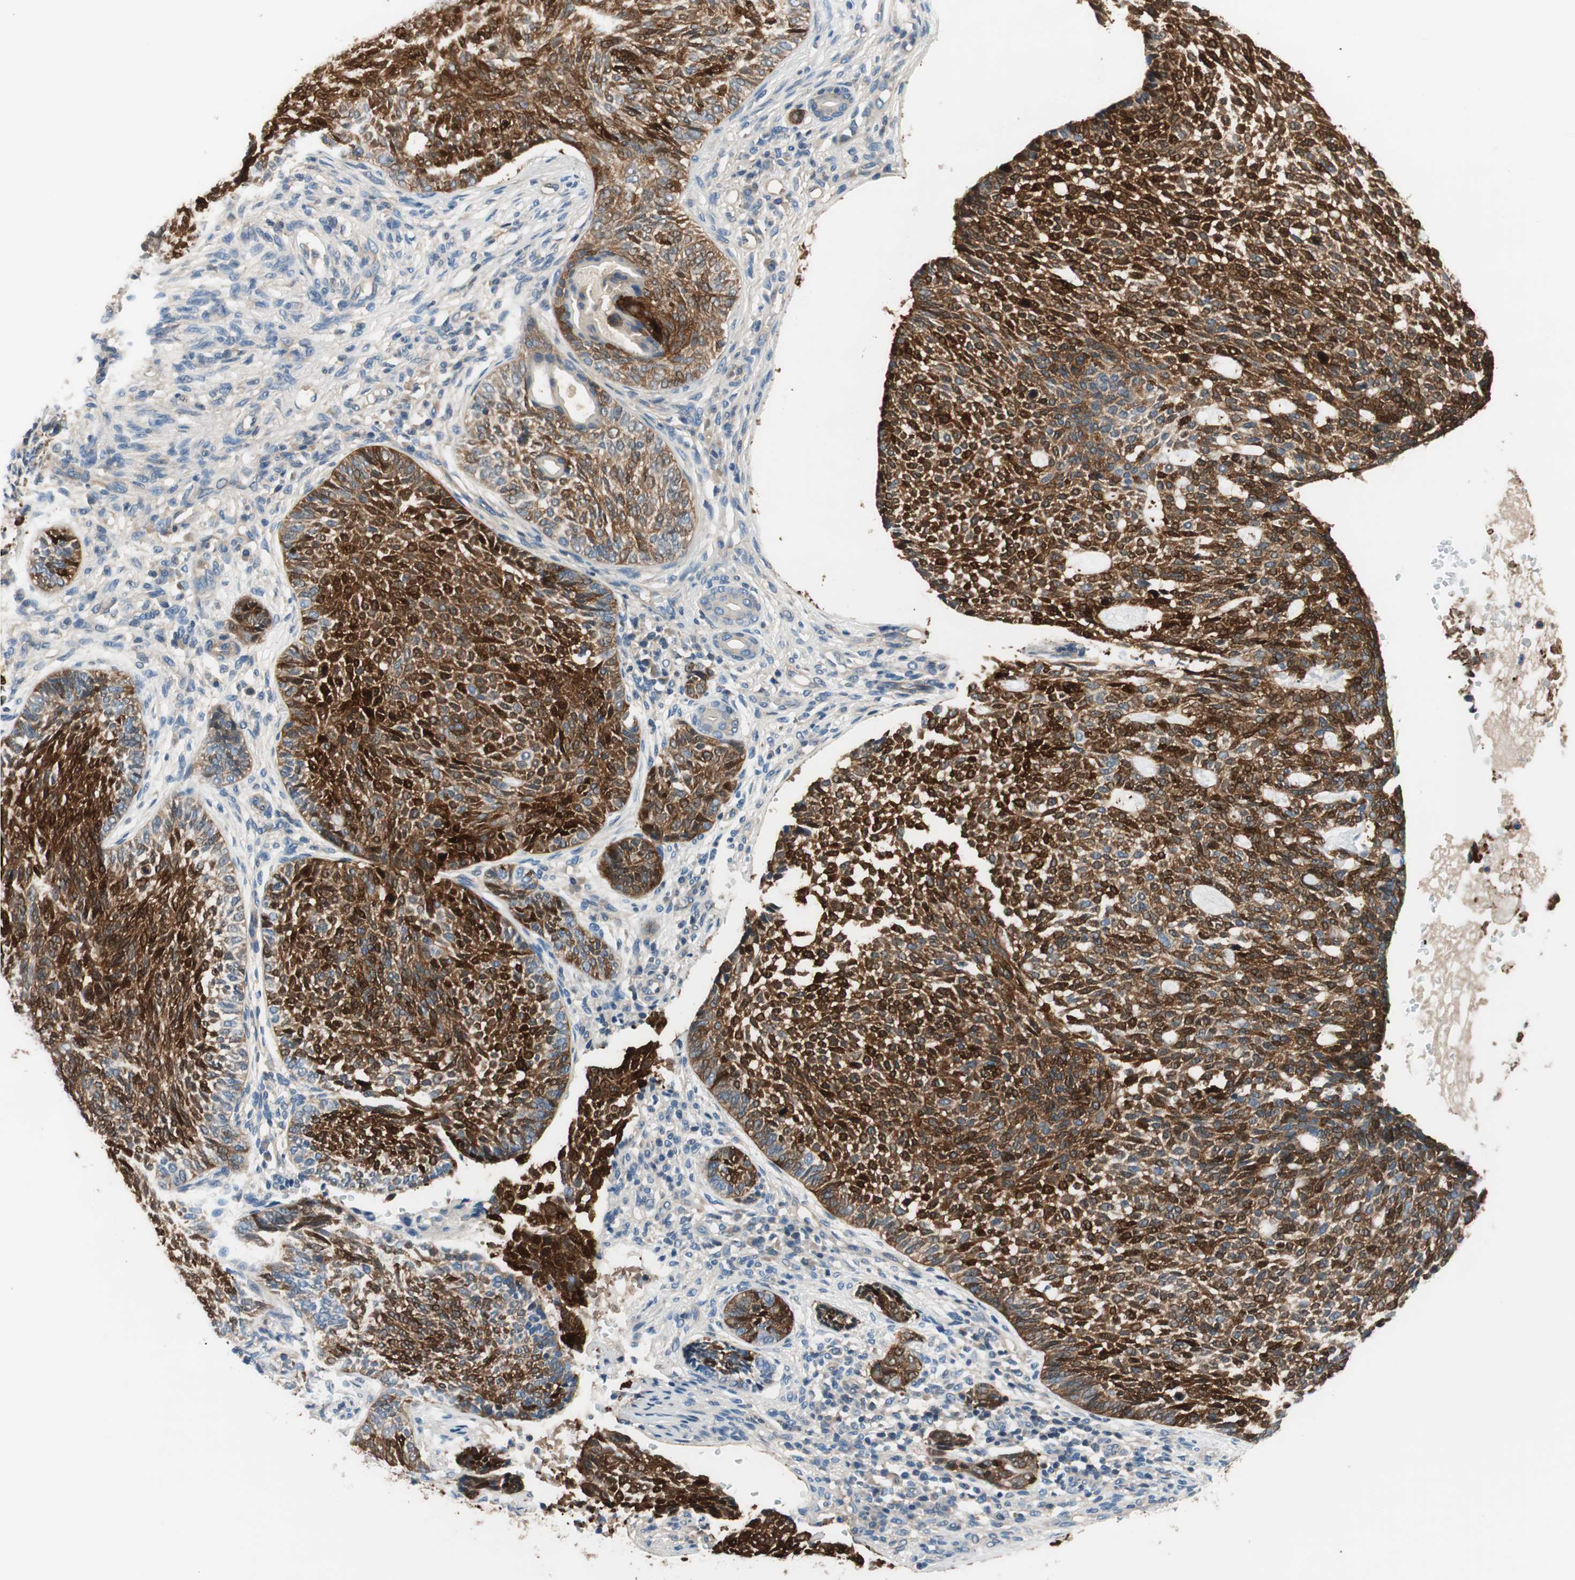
{"staining": {"intensity": "strong", "quantity": ">75%", "location": "cytoplasmic/membranous"}, "tissue": "skin cancer", "cell_type": "Tumor cells", "image_type": "cancer", "snomed": [{"axis": "morphology", "description": "Basal cell carcinoma"}, {"axis": "topography", "description": "Skin"}], "caption": "IHC histopathology image of skin cancer (basal cell carcinoma) stained for a protein (brown), which demonstrates high levels of strong cytoplasmic/membranous staining in about >75% of tumor cells.", "gene": "CALML3", "patient": {"sex": "male", "age": 87}}